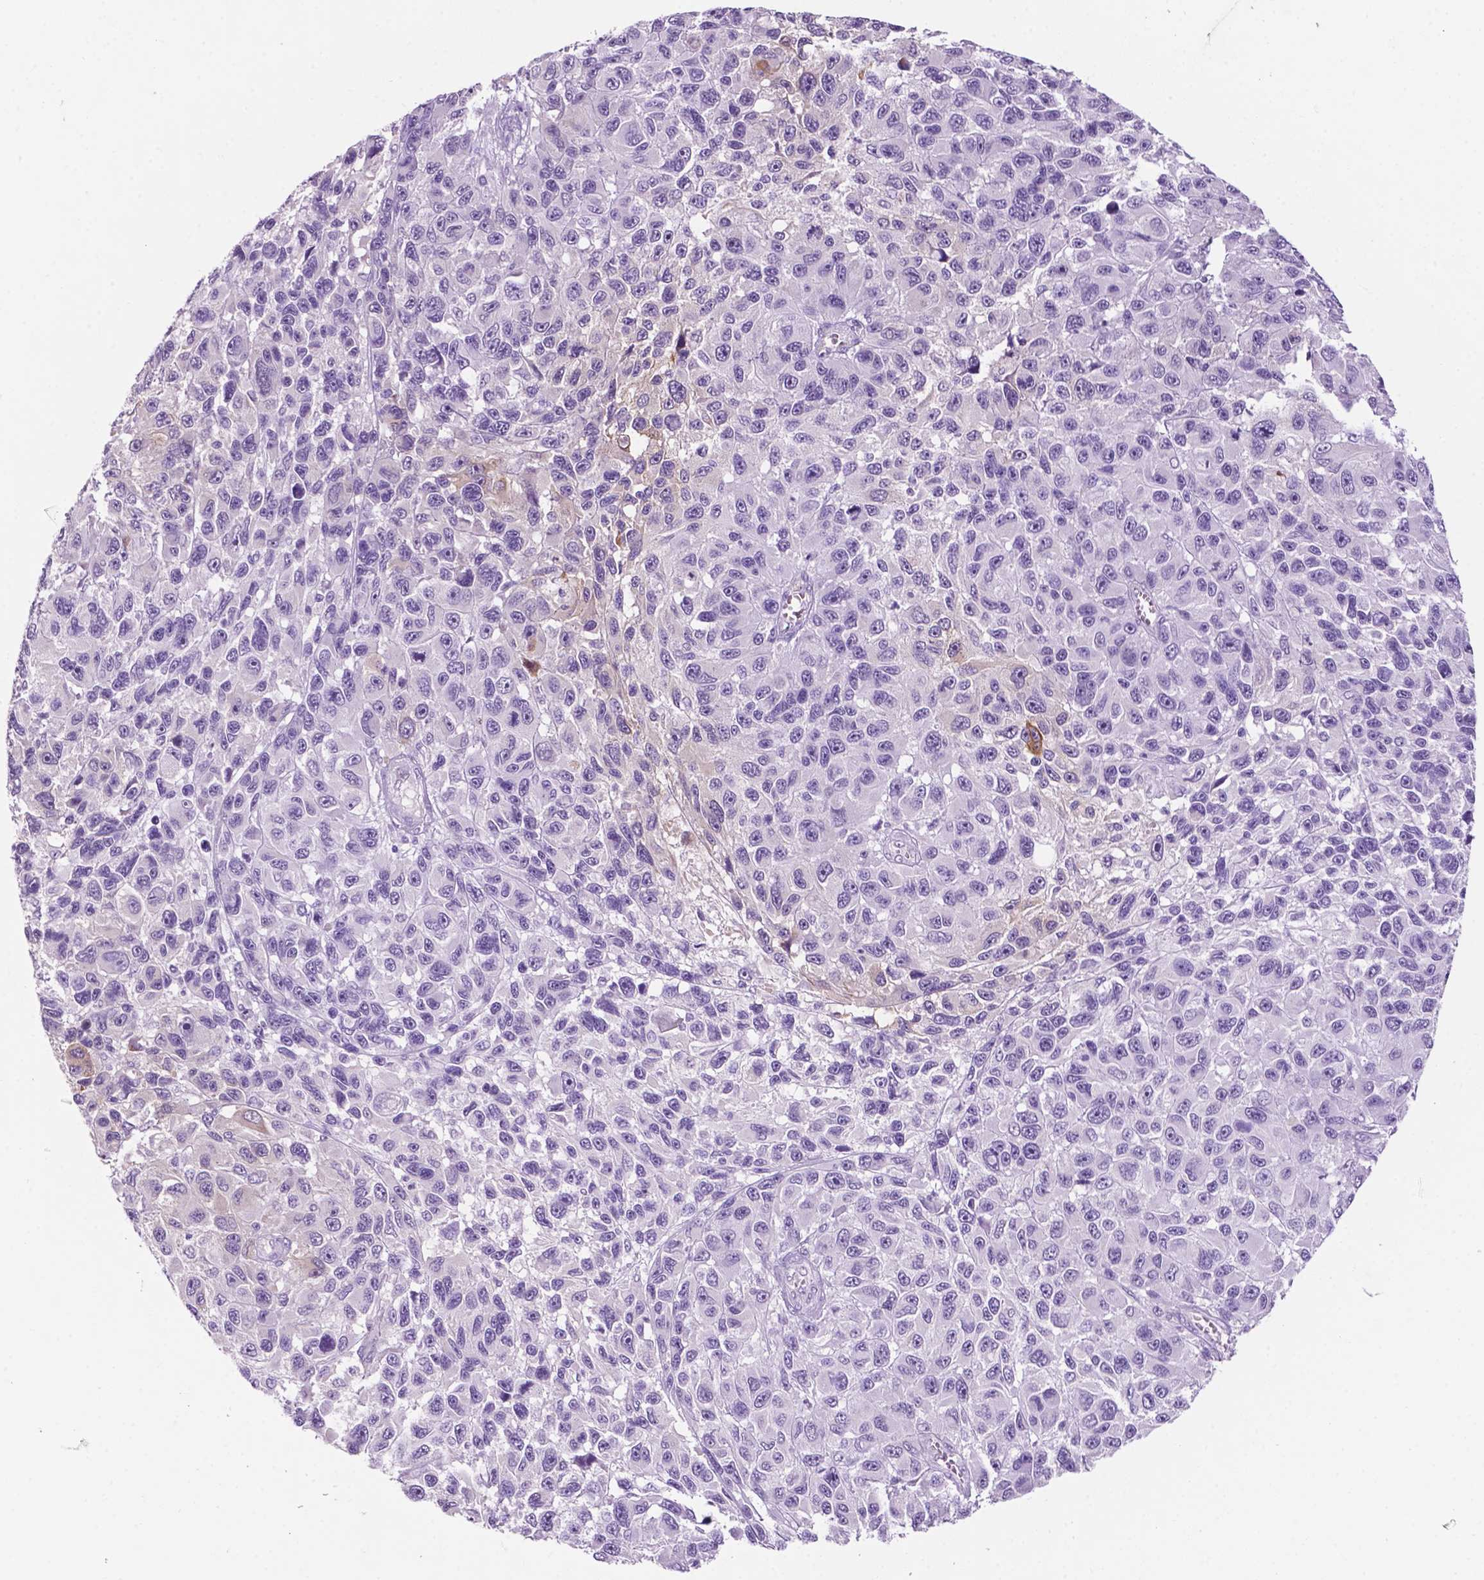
{"staining": {"intensity": "negative", "quantity": "none", "location": "none"}, "tissue": "melanoma", "cell_type": "Tumor cells", "image_type": "cancer", "snomed": [{"axis": "morphology", "description": "Malignant melanoma, NOS"}, {"axis": "topography", "description": "Skin"}], "caption": "Melanoma was stained to show a protein in brown. There is no significant staining in tumor cells. (DAB immunohistochemistry with hematoxylin counter stain).", "gene": "PHGR1", "patient": {"sex": "male", "age": 53}}